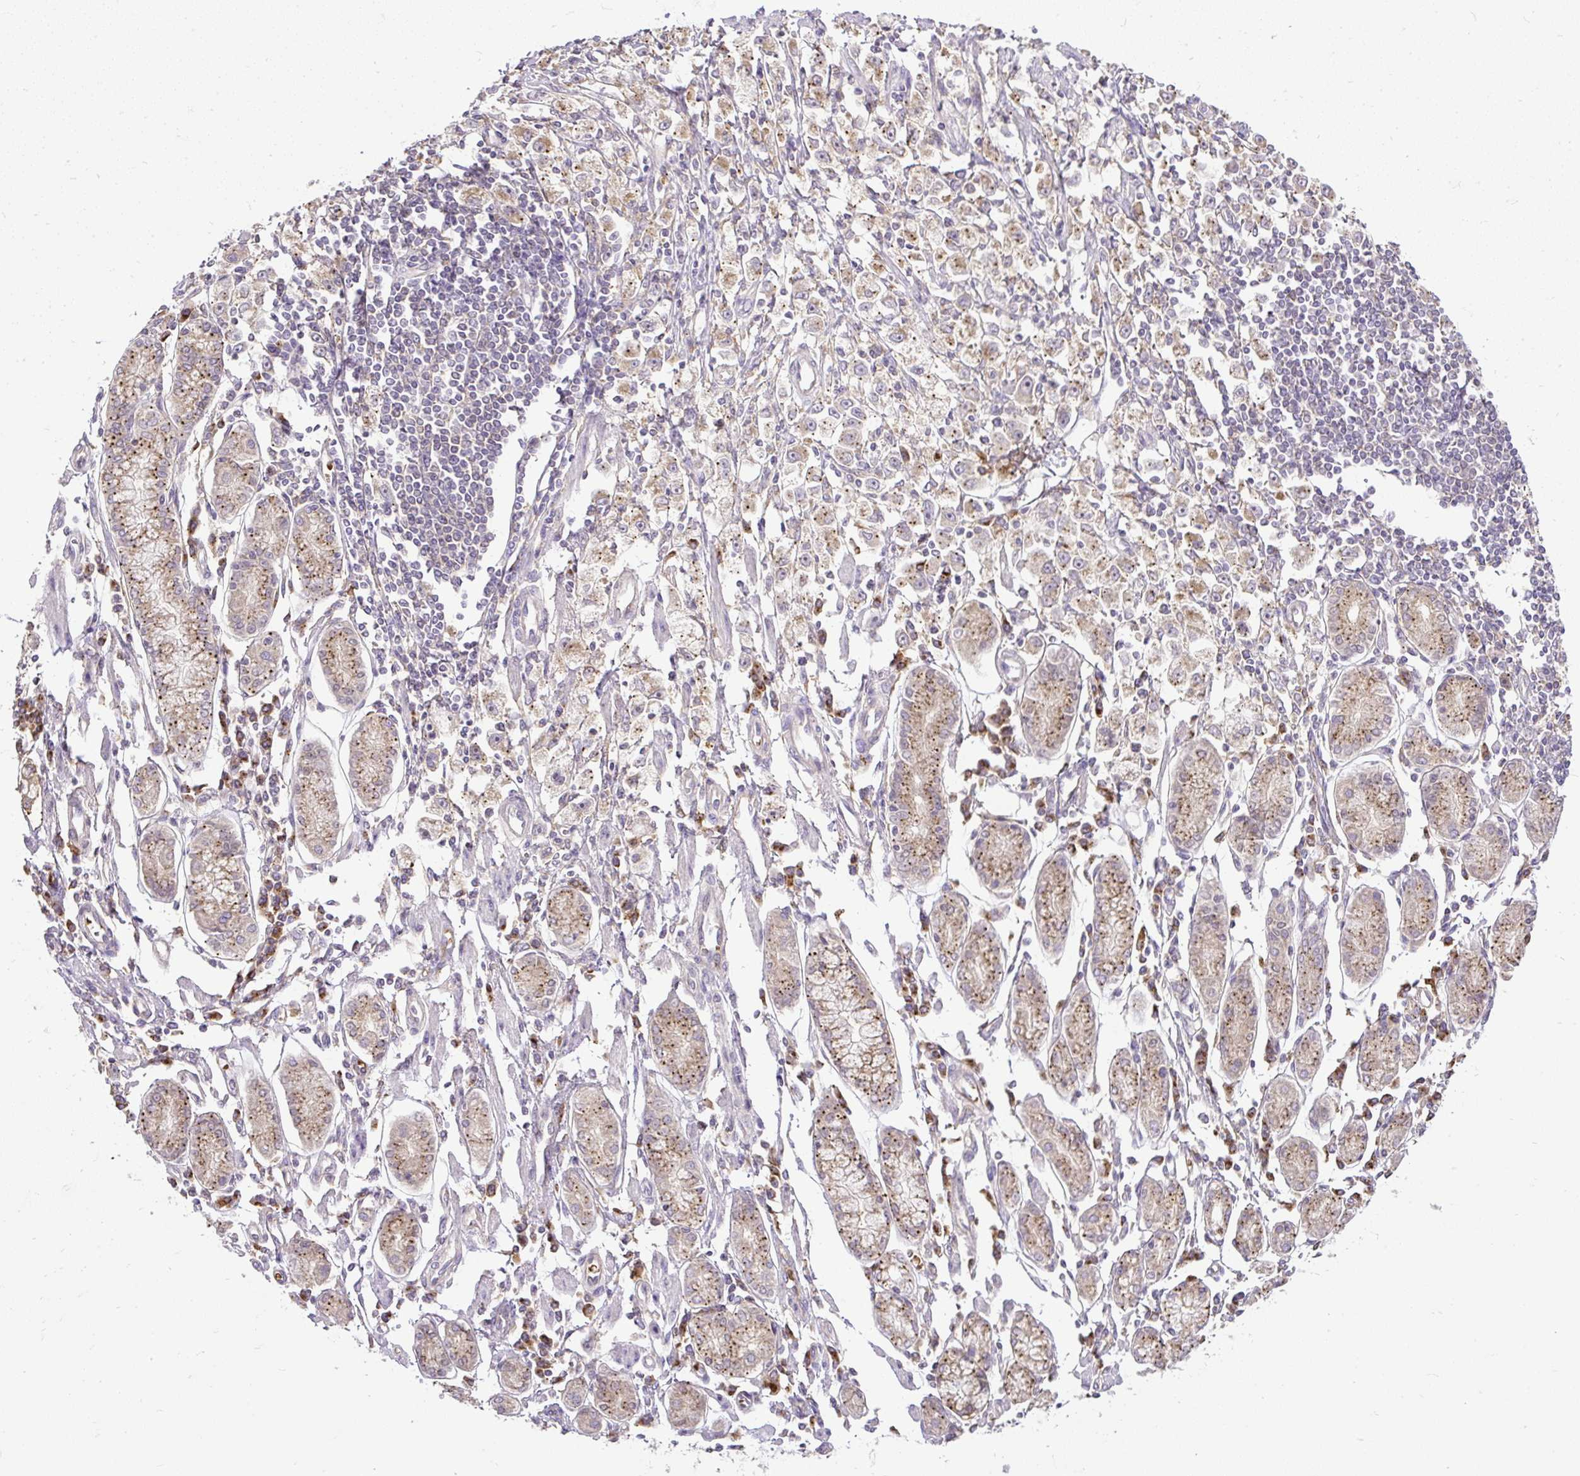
{"staining": {"intensity": "moderate", "quantity": ">75%", "location": "cytoplasmic/membranous"}, "tissue": "stomach cancer", "cell_type": "Tumor cells", "image_type": "cancer", "snomed": [{"axis": "morphology", "description": "Adenocarcinoma, NOS"}, {"axis": "topography", "description": "Stomach"}], "caption": "A high-resolution histopathology image shows immunohistochemistry staining of stomach cancer, which demonstrates moderate cytoplasmic/membranous staining in approximately >75% of tumor cells.", "gene": "SMC4", "patient": {"sex": "female", "age": 59}}